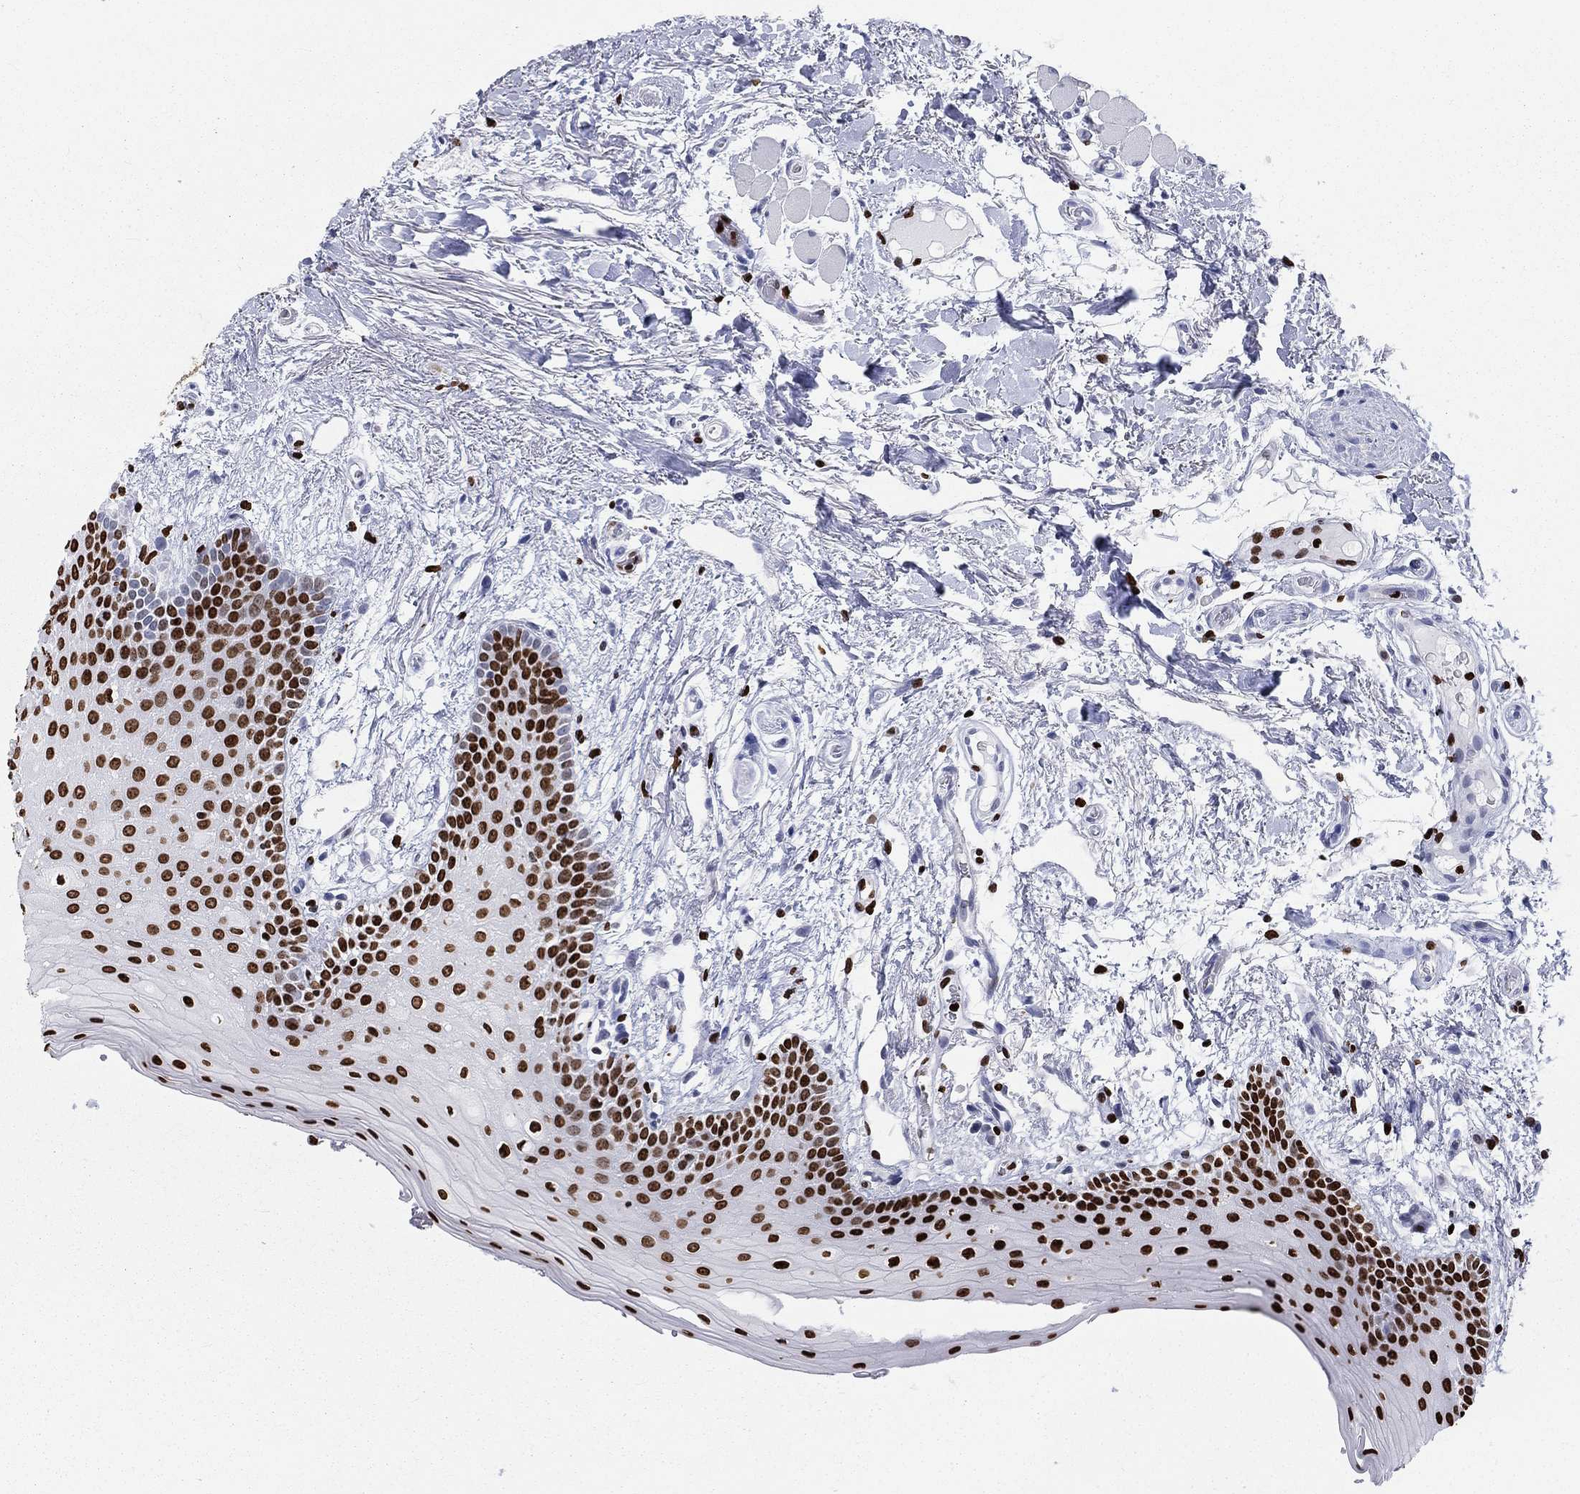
{"staining": {"intensity": "strong", "quantity": ">75%", "location": "nuclear"}, "tissue": "oral mucosa", "cell_type": "Squamous epithelial cells", "image_type": "normal", "snomed": [{"axis": "morphology", "description": "Normal tissue, NOS"}, {"axis": "topography", "description": "Oral tissue"}, {"axis": "topography", "description": "Tounge, NOS"}], "caption": "Immunohistochemistry of unremarkable oral mucosa shows high levels of strong nuclear positivity in about >75% of squamous epithelial cells. (Brightfield microscopy of DAB IHC at high magnification).", "gene": "H1", "patient": {"sex": "female", "age": 86}}